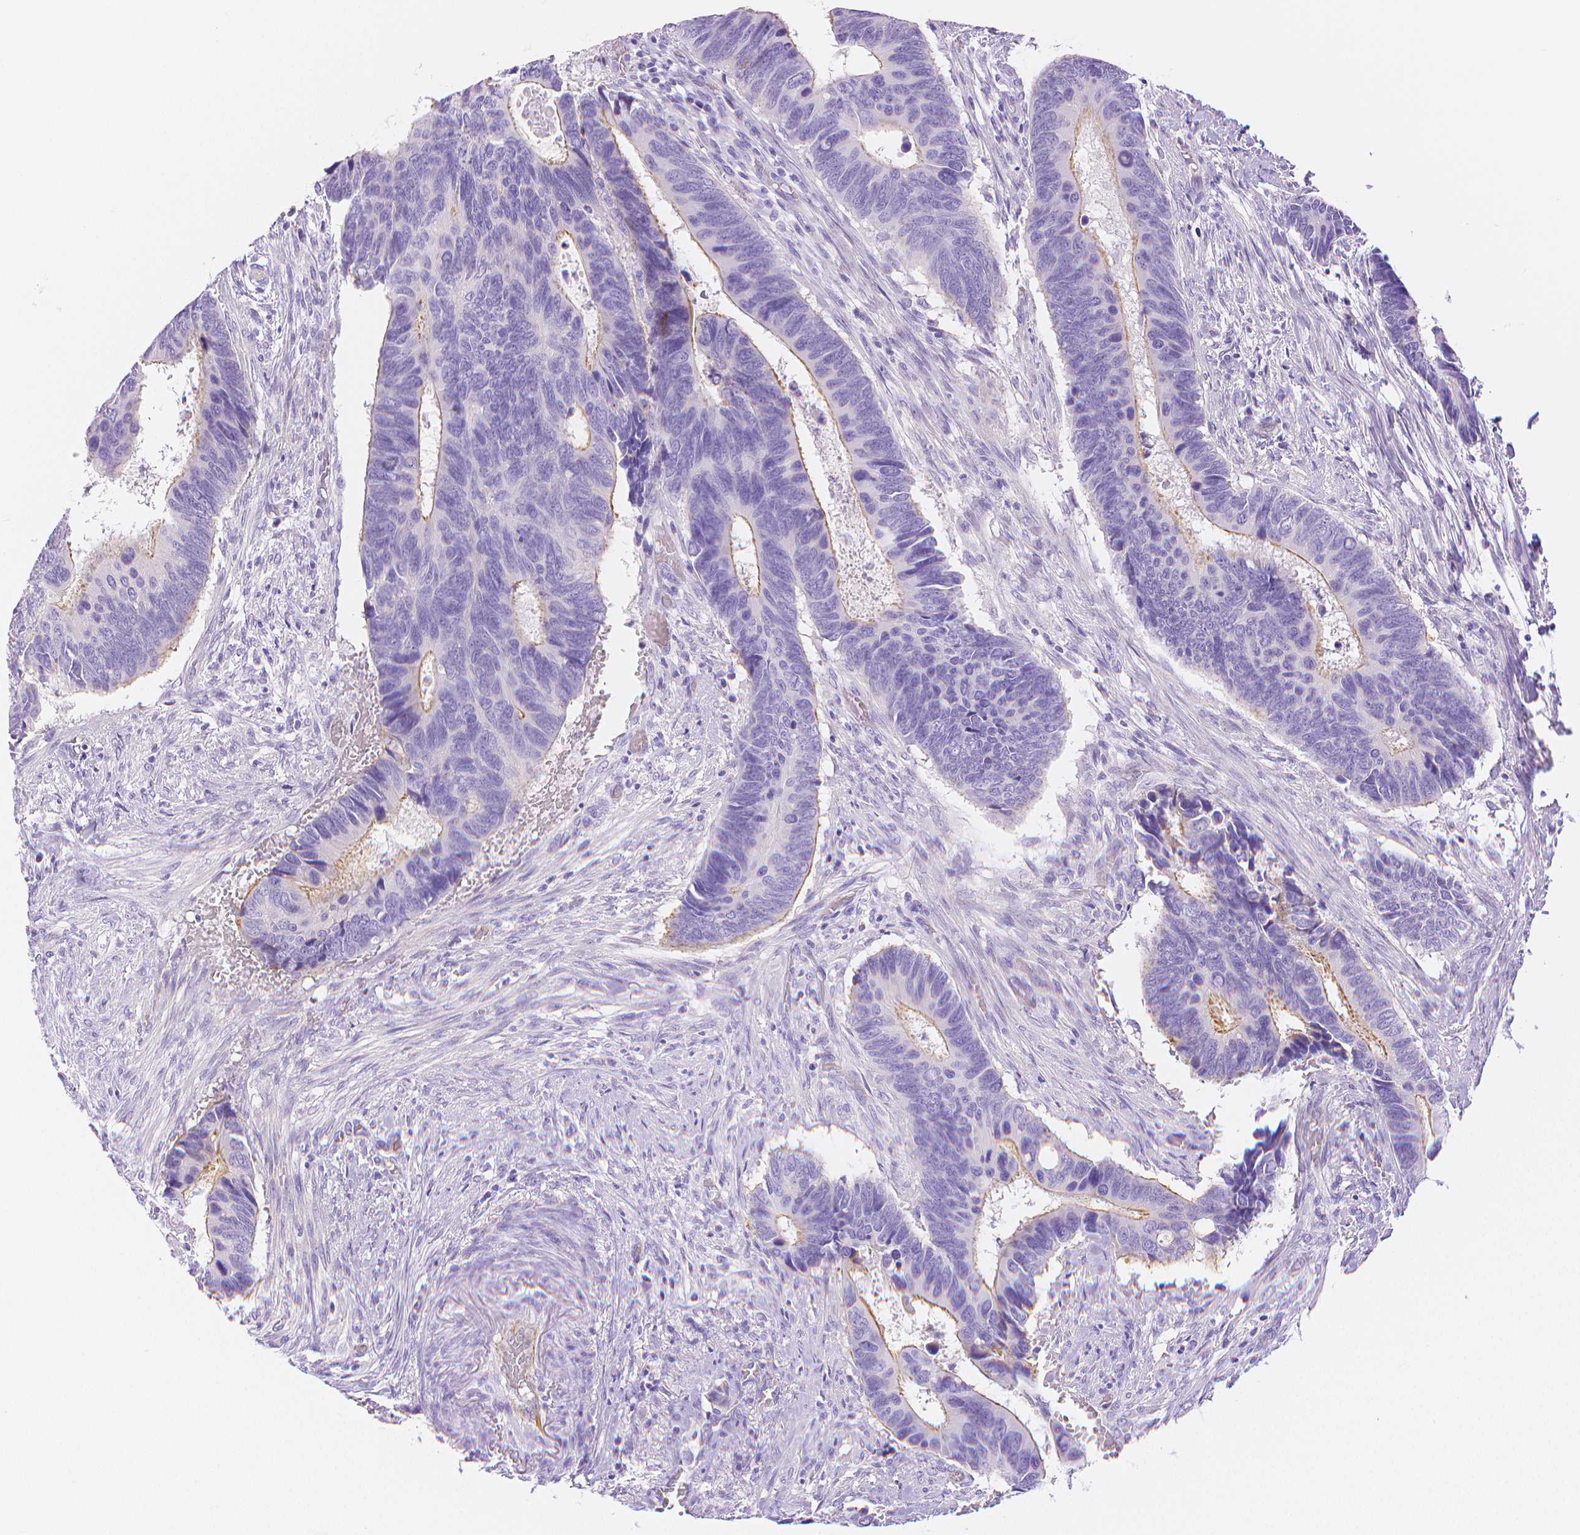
{"staining": {"intensity": "moderate", "quantity": "<25%", "location": "cytoplasmic/membranous"}, "tissue": "colorectal cancer", "cell_type": "Tumor cells", "image_type": "cancer", "snomed": [{"axis": "morphology", "description": "Adenocarcinoma, NOS"}, {"axis": "topography", "description": "Colon"}], "caption": "The image shows immunohistochemical staining of adenocarcinoma (colorectal). There is moderate cytoplasmic/membranous positivity is present in approximately <25% of tumor cells.", "gene": "SLC27A5", "patient": {"sex": "male", "age": 49}}